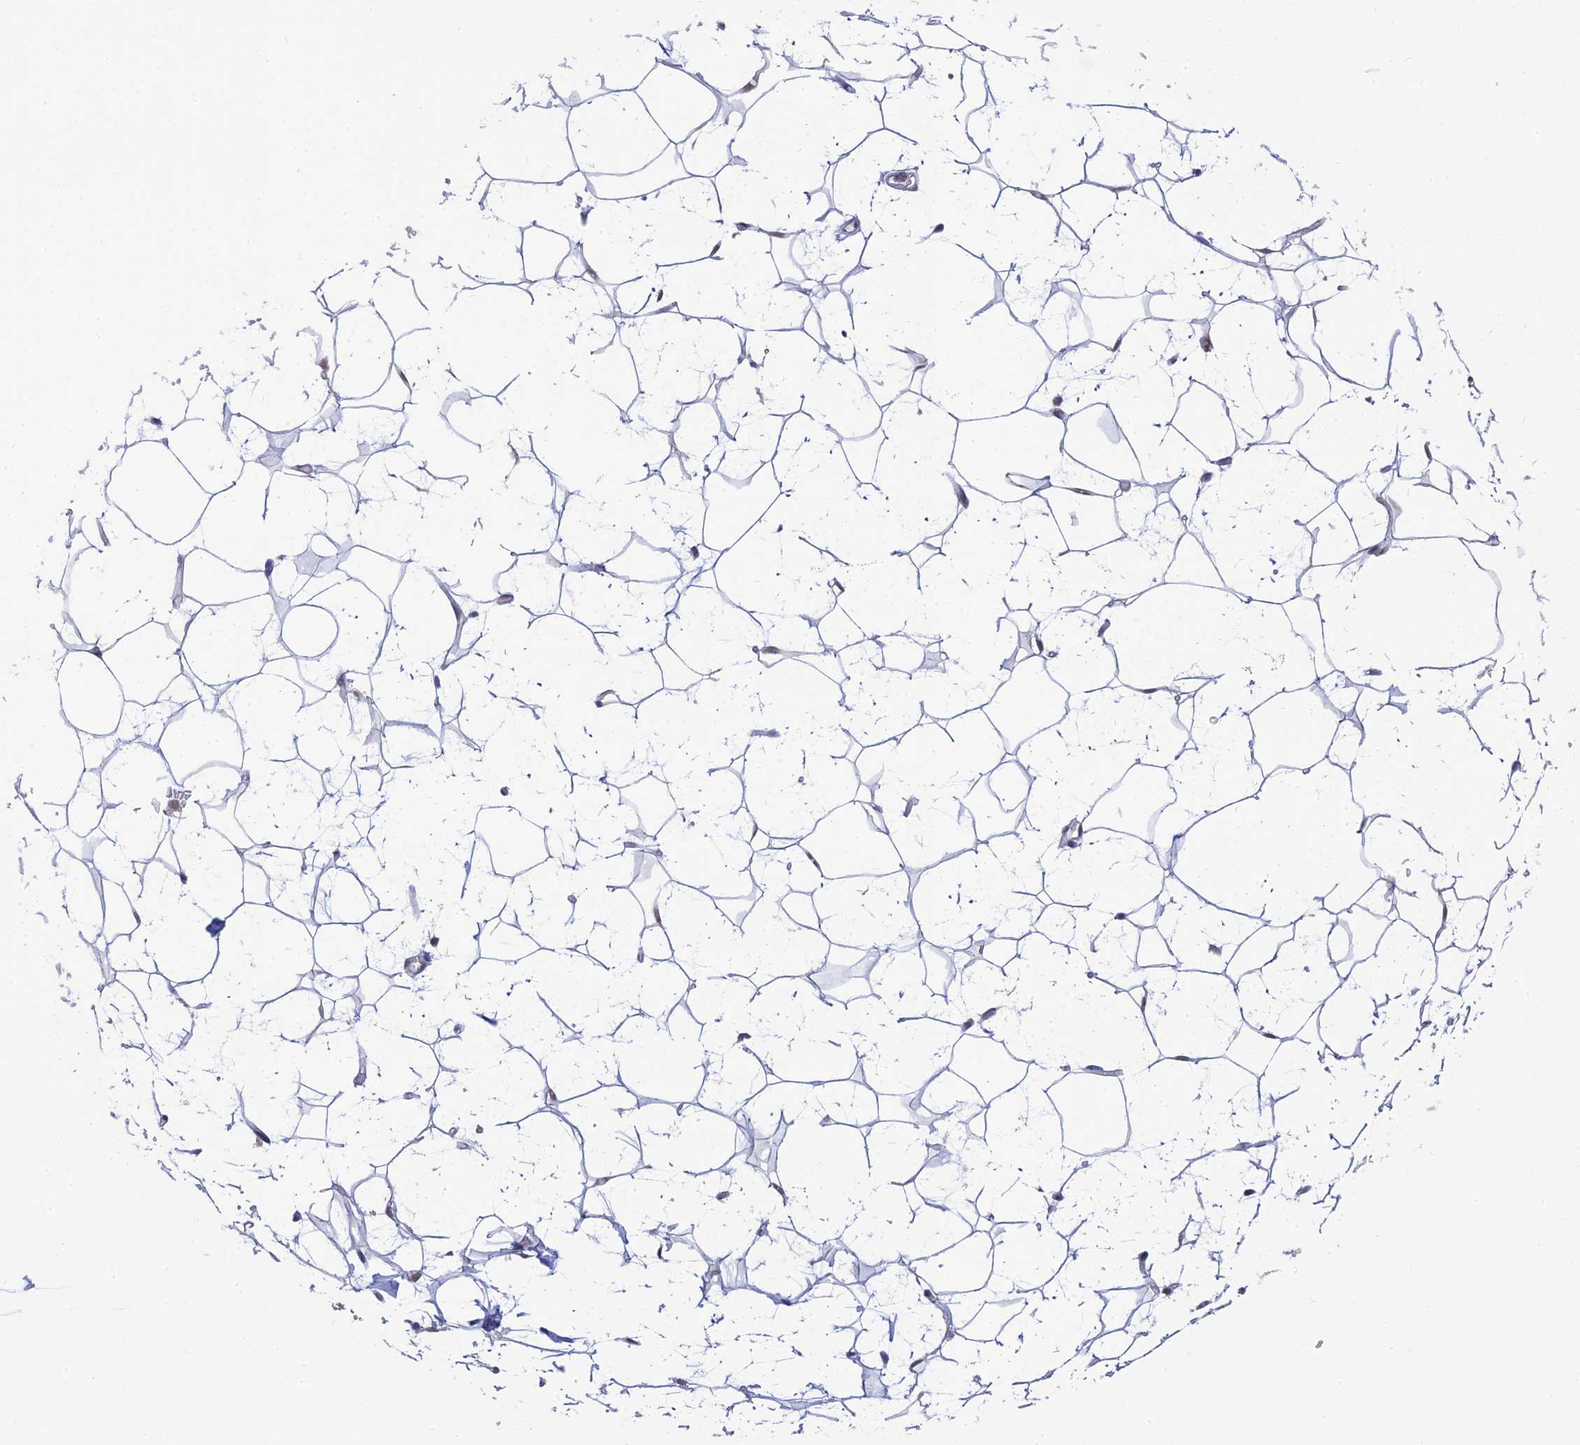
{"staining": {"intensity": "negative", "quantity": "none", "location": "none"}, "tissue": "adipose tissue", "cell_type": "Adipocytes", "image_type": "normal", "snomed": [{"axis": "morphology", "description": "Normal tissue, NOS"}, {"axis": "topography", "description": "Breast"}], "caption": "IHC of normal human adipose tissue displays no expression in adipocytes. (Stains: DAB (3,3'-diaminobenzidine) immunohistochemistry with hematoxylin counter stain, Microscopy: brightfield microscopy at high magnification).", "gene": "SKIC8", "patient": {"sex": "female", "age": 26}}